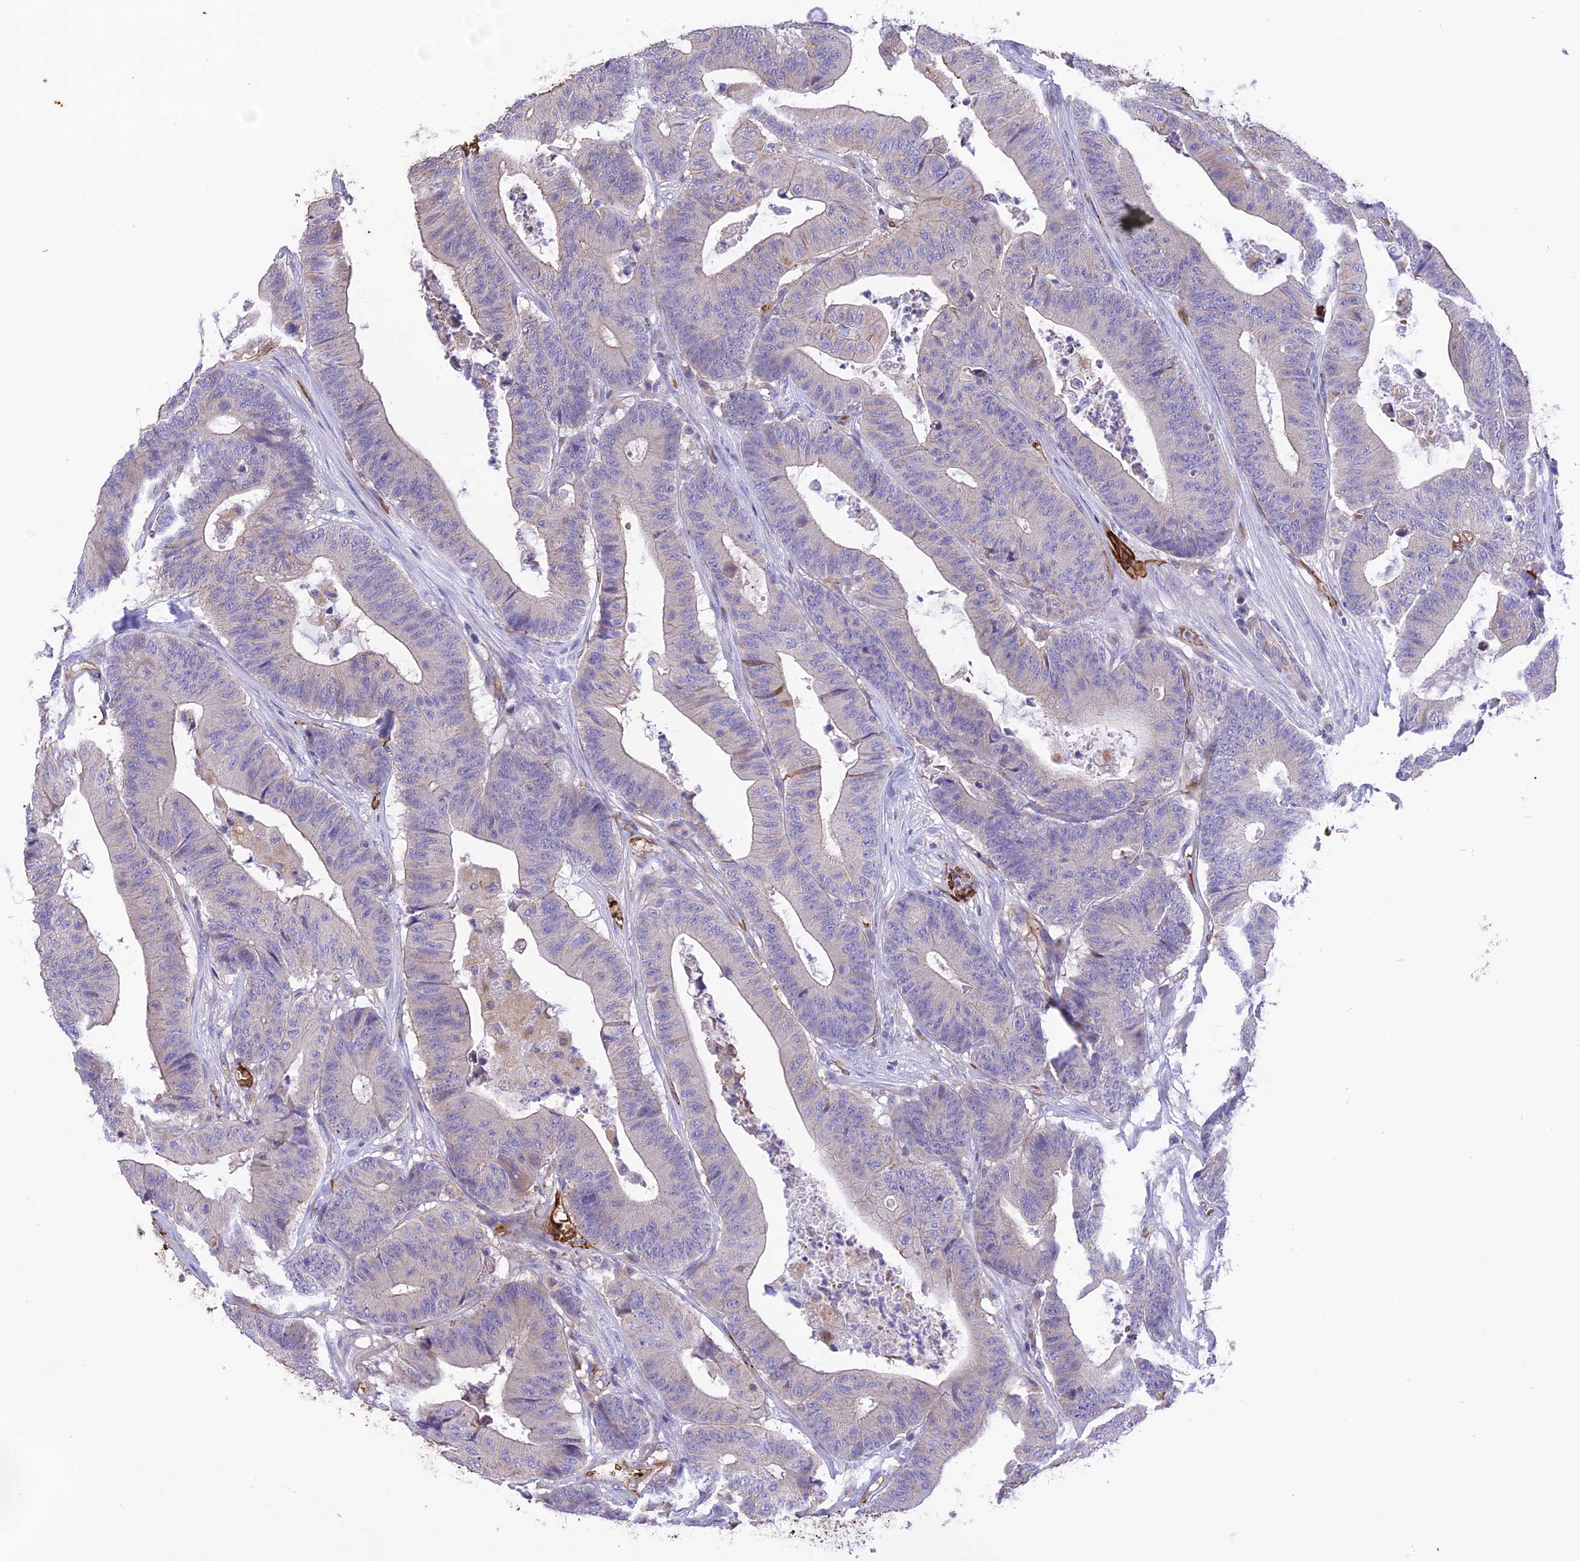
{"staining": {"intensity": "negative", "quantity": "none", "location": "none"}, "tissue": "colorectal cancer", "cell_type": "Tumor cells", "image_type": "cancer", "snomed": [{"axis": "morphology", "description": "Adenocarcinoma, NOS"}, {"axis": "topography", "description": "Colon"}], "caption": "Tumor cells are negative for protein expression in human colorectal cancer (adenocarcinoma).", "gene": "TTC4", "patient": {"sex": "female", "age": 84}}